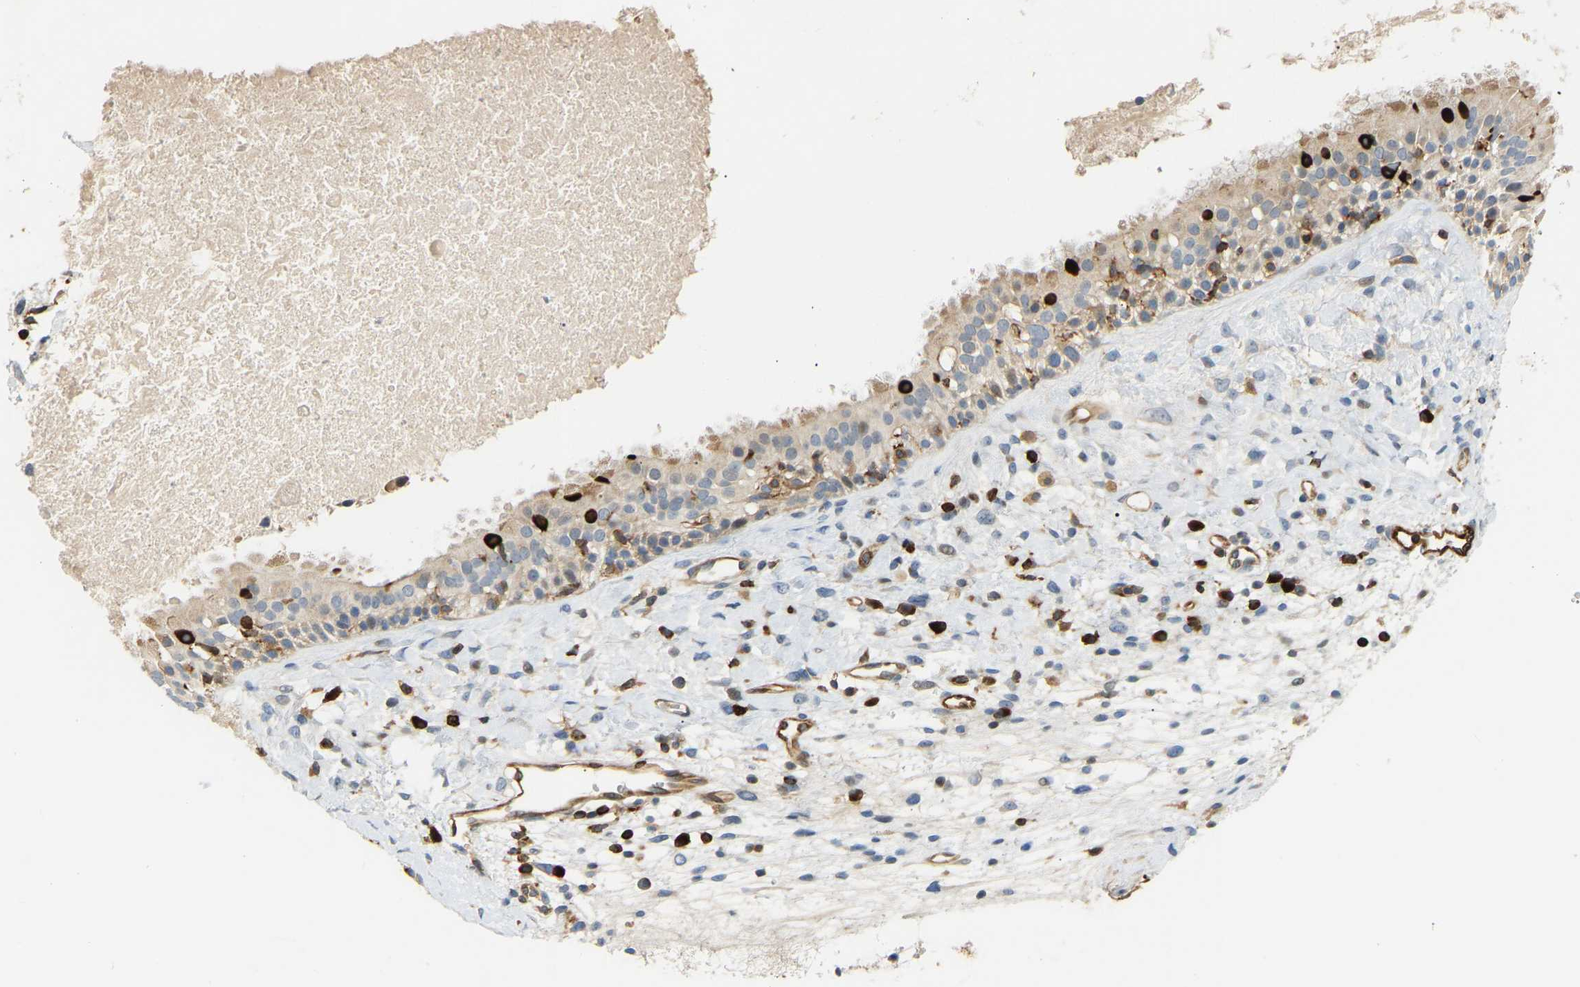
{"staining": {"intensity": "weak", "quantity": "25%-75%", "location": "cytoplasmic/membranous"}, "tissue": "nasopharynx", "cell_type": "Respiratory epithelial cells", "image_type": "normal", "snomed": [{"axis": "morphology", "description": "Normal tissue, NOS"}, {"axis": "topography", "description": "Nasopharynx"}], "caption": "Immunohistochemistry micrograph of benign human nasopharynx stained for a protein (brown), which exhibits low levels of weak cytoplasmic/membranous expression in approximately 25%-75% of respiratory epithelial cells.", "gene": "PLCG2", "patient": {"sex": "male", "age": 22}}